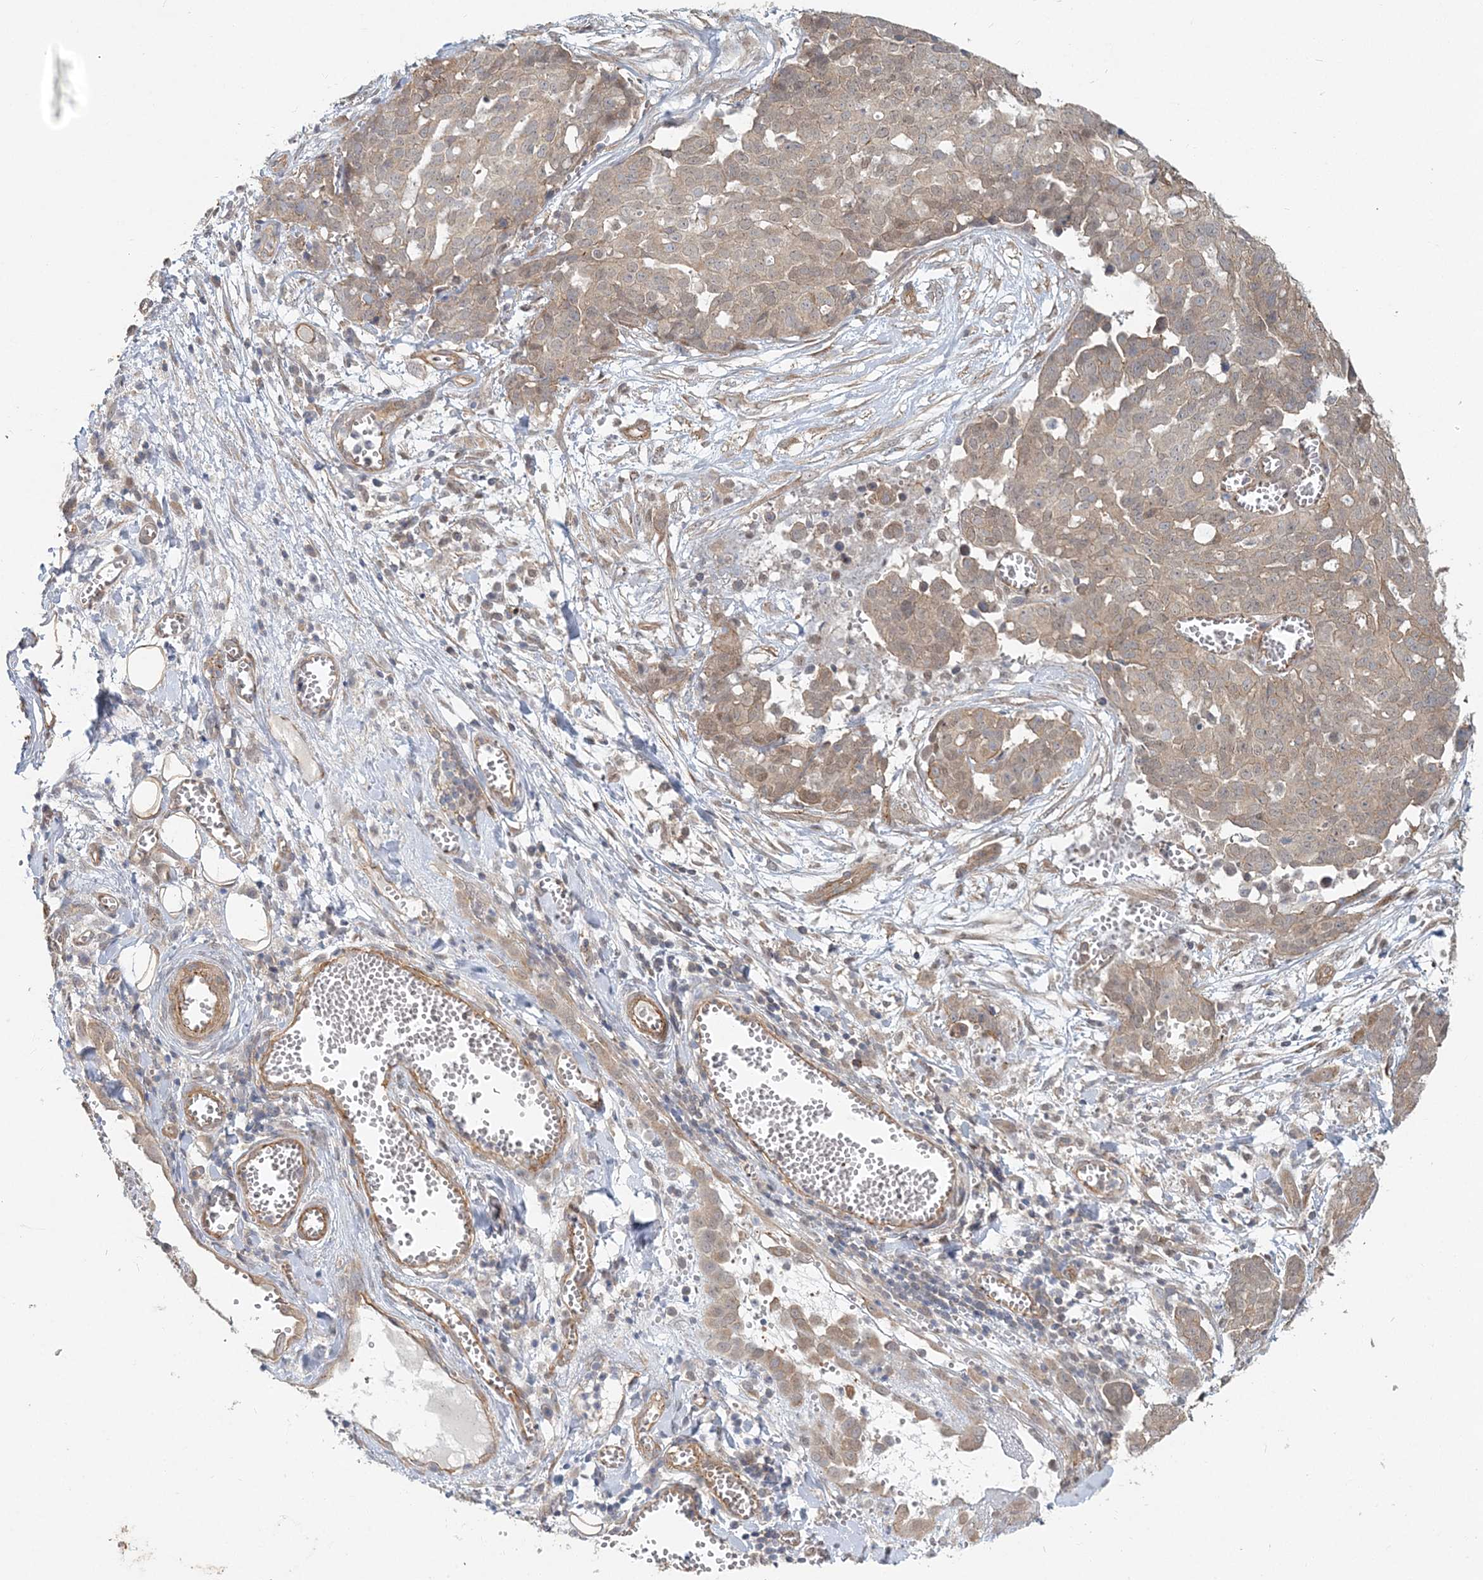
{"staining": {"intensity": "weak", "quantity": "<25%", "location": "cytoplasmic/membranous"}, "tissue": "ovarian cancer", "cell_type": "Tumor cells", "image_type": "cancer", "snomed": [{"axis": "morphology", "description": "Cystadenocarcinoma, serous, NOS"}, {"axis": "topography", "description": "Soft tissue"}, {"axis": "topography", "description": "Ovary"}], "caption": "IHC of ovarian cancer displays no expression in tumor cells.", "gene": "MAT2B", "patient": {"sex": "female", "age": 57}}